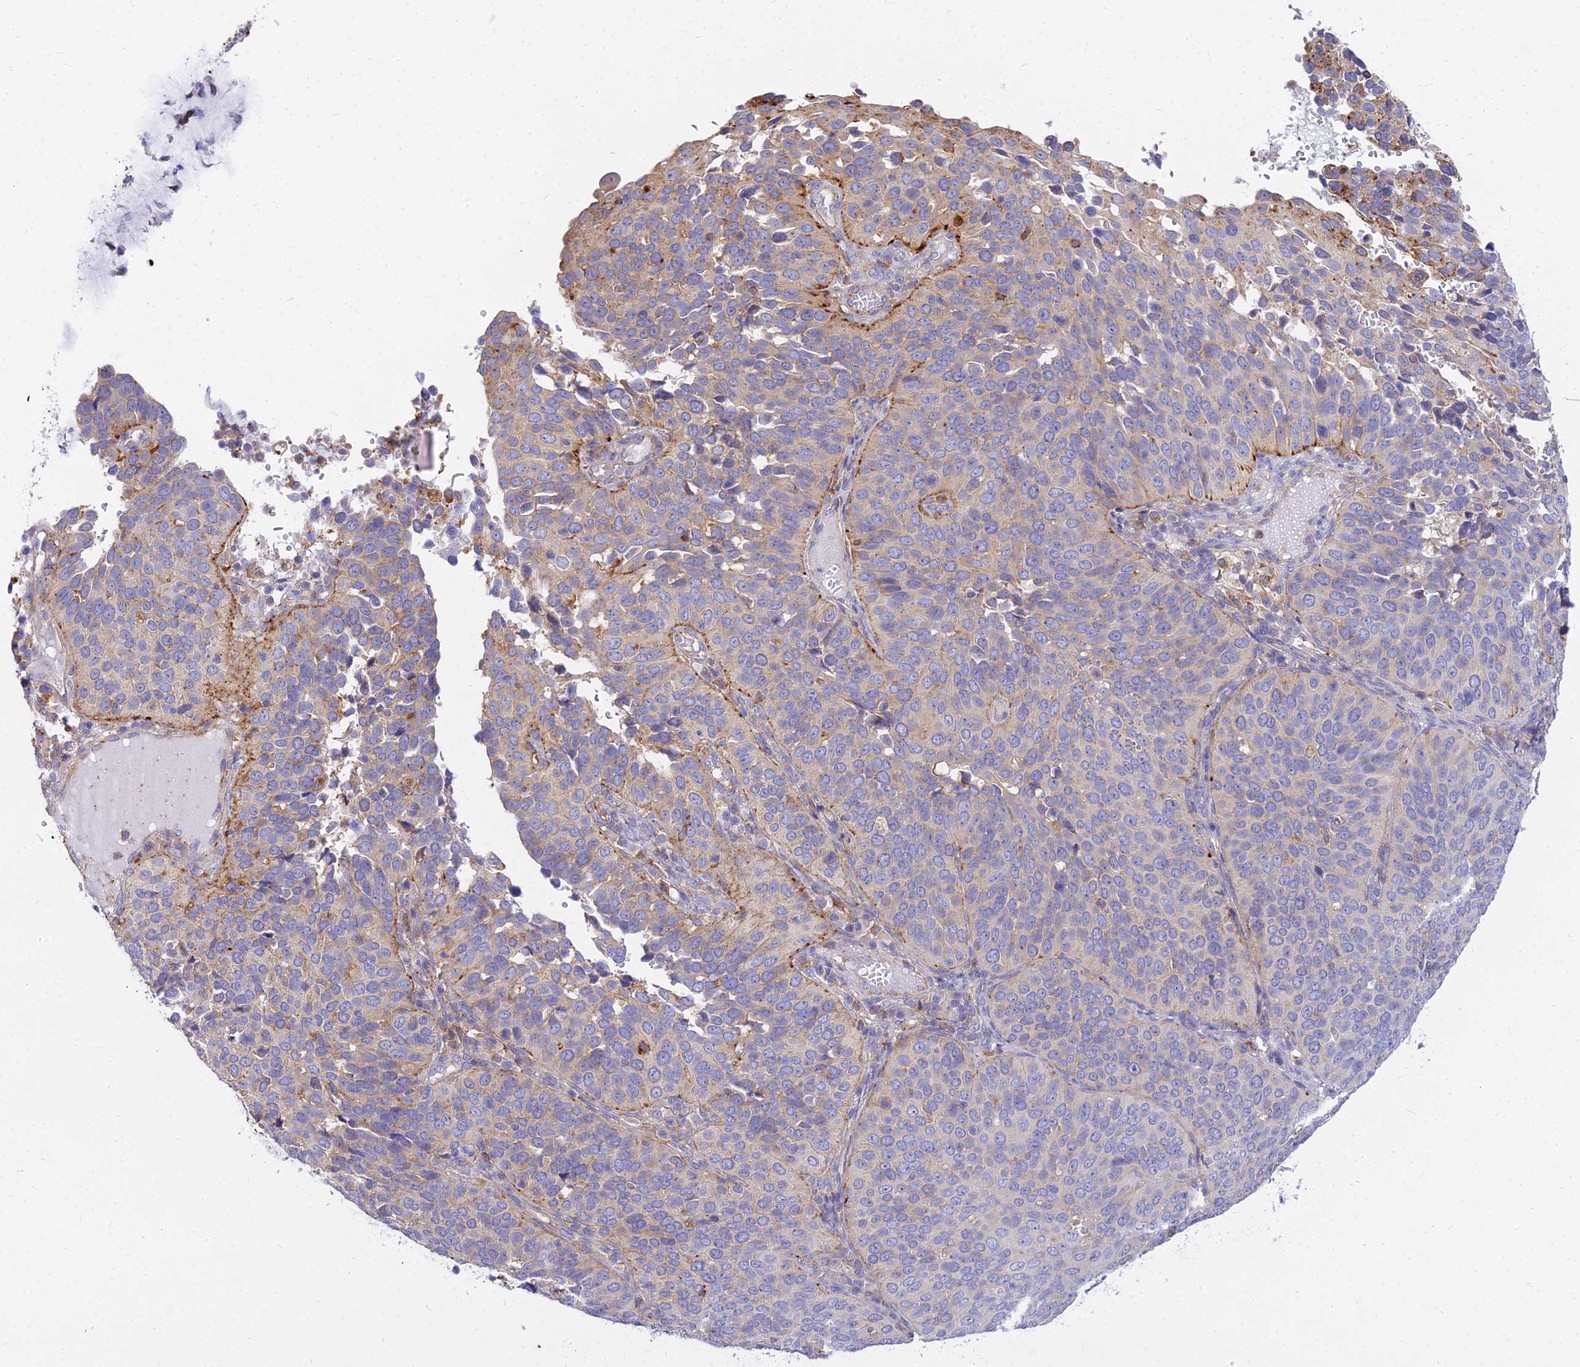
{"staining": {"intensity": "moderate", "quantity": "<25%", "location": "cytoplasmic/membranous"}, "tissue": "cervical cancer", "cell_type": "Tumor cells", "image_type": "cancer", "snomed": [{"axis": "morphology", "description": "Squamous cell carcinoma, NOS"}, {"axis": "topography", "description": "Cervix"}], "caption": "Approximately <25% of tumor cells in human squamous cell carcinoma (cervical) display moderate cytoplasmic/membranous protein staining as visualized by brown immunohistochemical staining.", "gene": "ARL8B", "patient": {"sex": "female", "age": 36}}